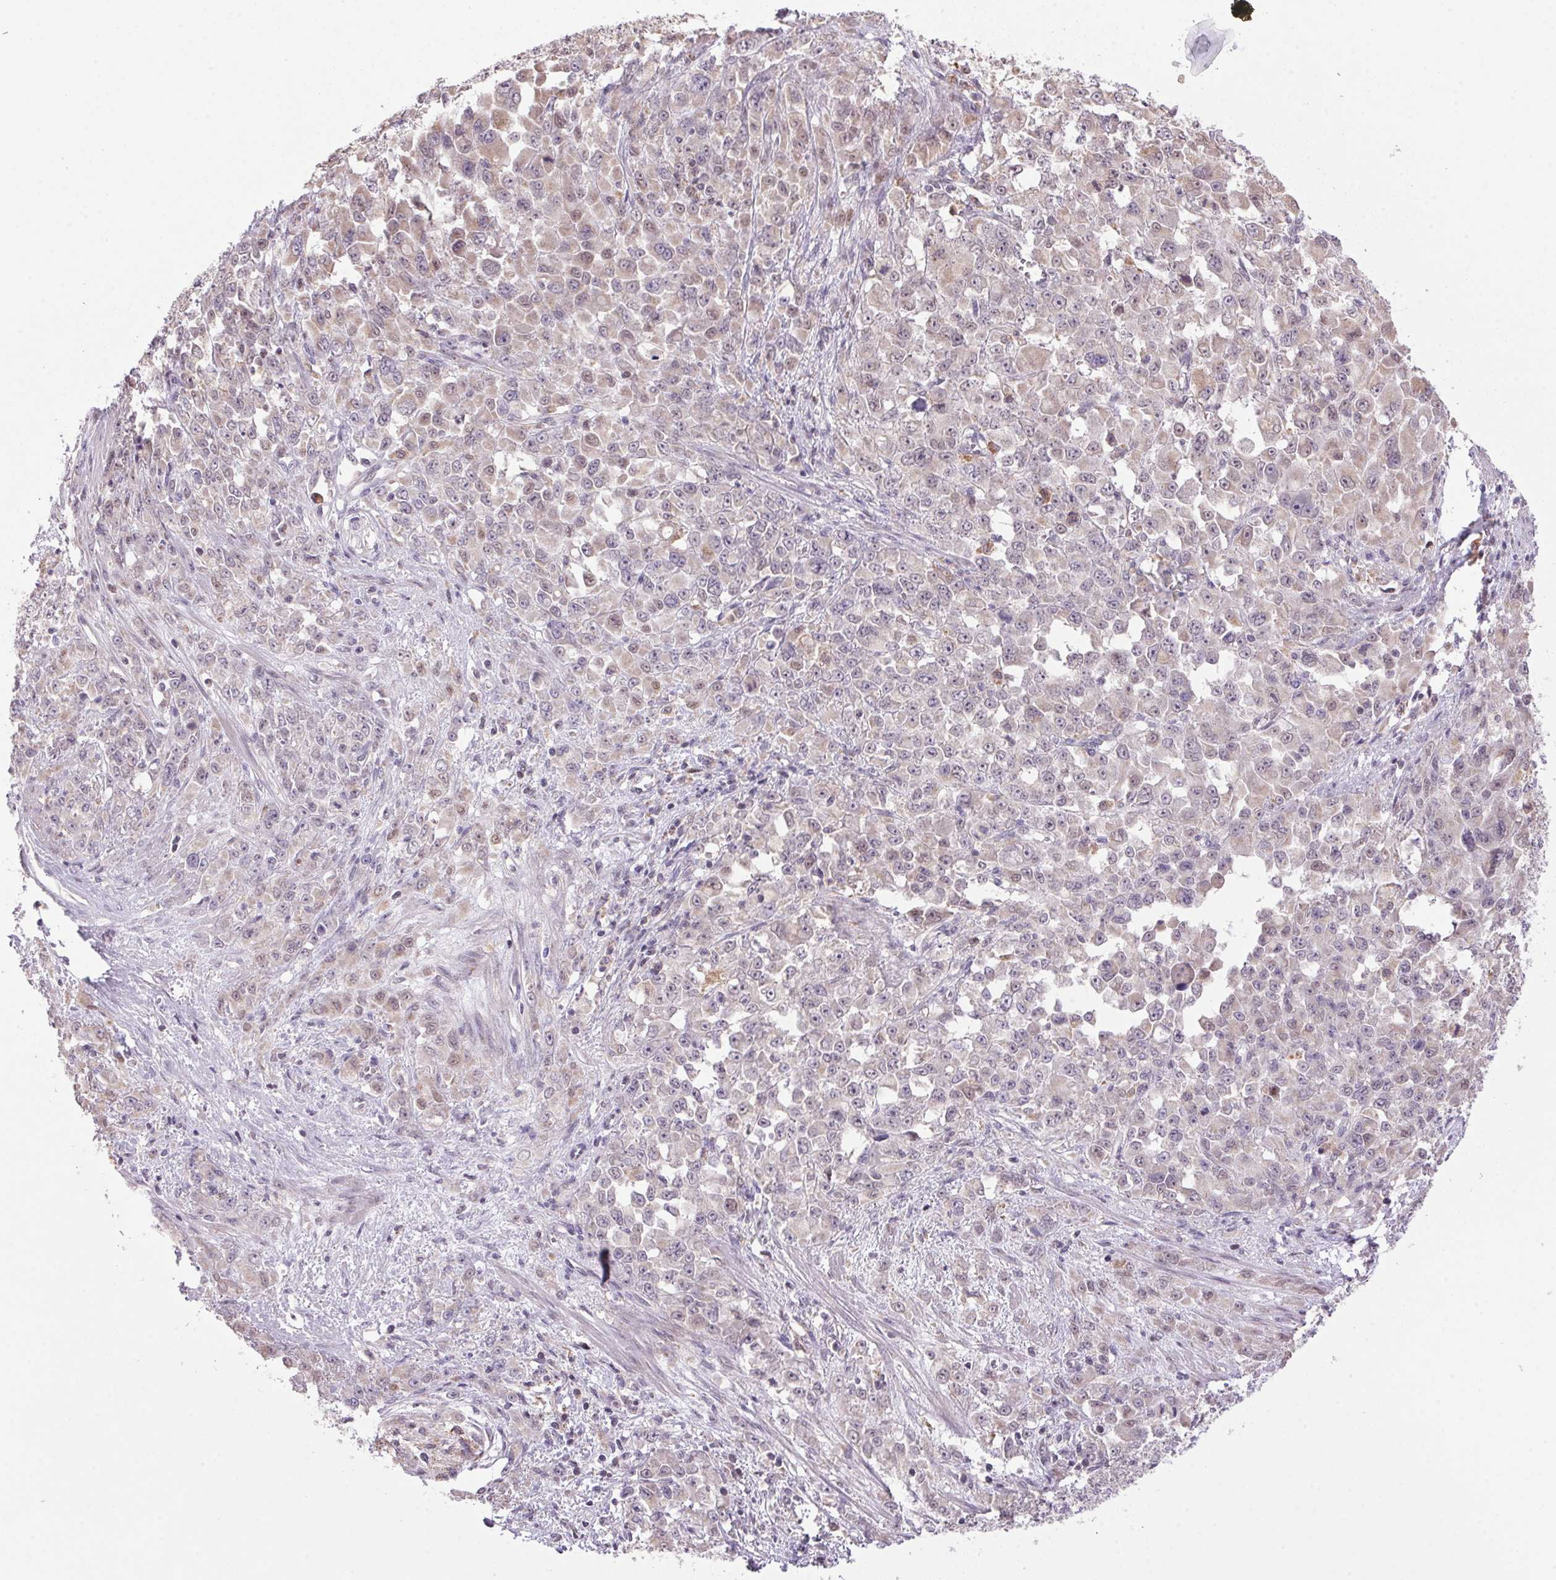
{"staining": {"intensity": "weak", "quantity": "<25%", "location": "cytoplasmic/membranous"}, "tissue": "stomach cancer", "cell_type": "Tumor cells", "image_type": "cancer", "snomed": [{"axis": "morphology", "description": "Adenocarcinoma, NOS"}, {"axis": "topography", "description": "Stomach"}], "caption": "IHC of human stomach adenocarcinoma exhibits no staining in tumor cells.", "gene": "AKR1E2", "patient": {"sex": "female", "age": 76}}